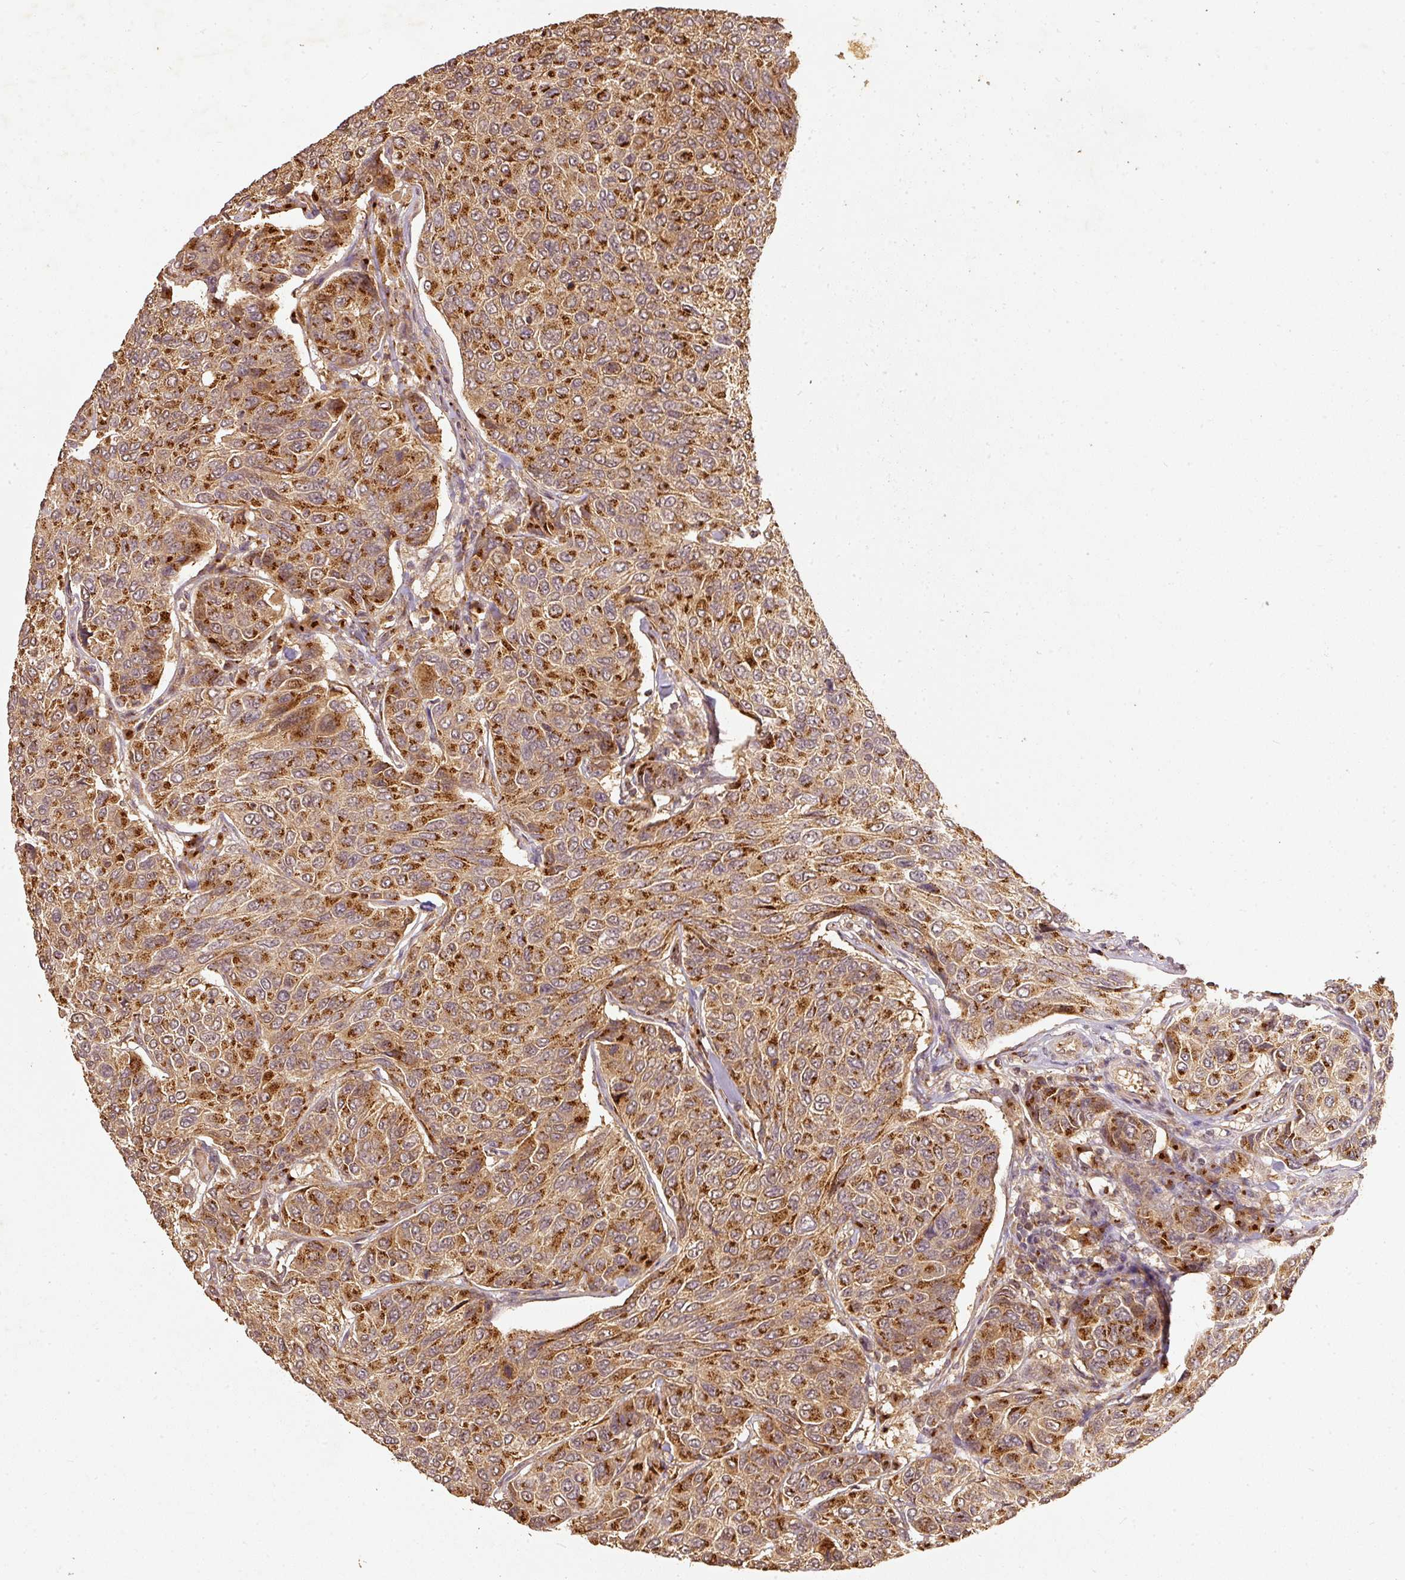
{"staining": {"intensity": "strong", "quantity": ">75%", "location": "cytoplasmic/membranous"}, "tissue": "breast cancer", "cell_type": "Tumor cells", "image_type": "cancer", "snomed": [{"axis": "morphology", "description": "Duct carcinoma"}, {"axis": "topography", "description": "Breast"}], "caption": "Immunohistochemical staining of human breast cancer shows high levels of strong cytoplasmic/membranous protein expression in about >75% of tumor cells. The staining was performed using DAB (3,3'-diaminobenzidine), with brown indicating positive protein expression. Nuclei are stained blue with hematoxylin.", "gene": "FUT8", "patient": {"sex": "female", "age": 55}}